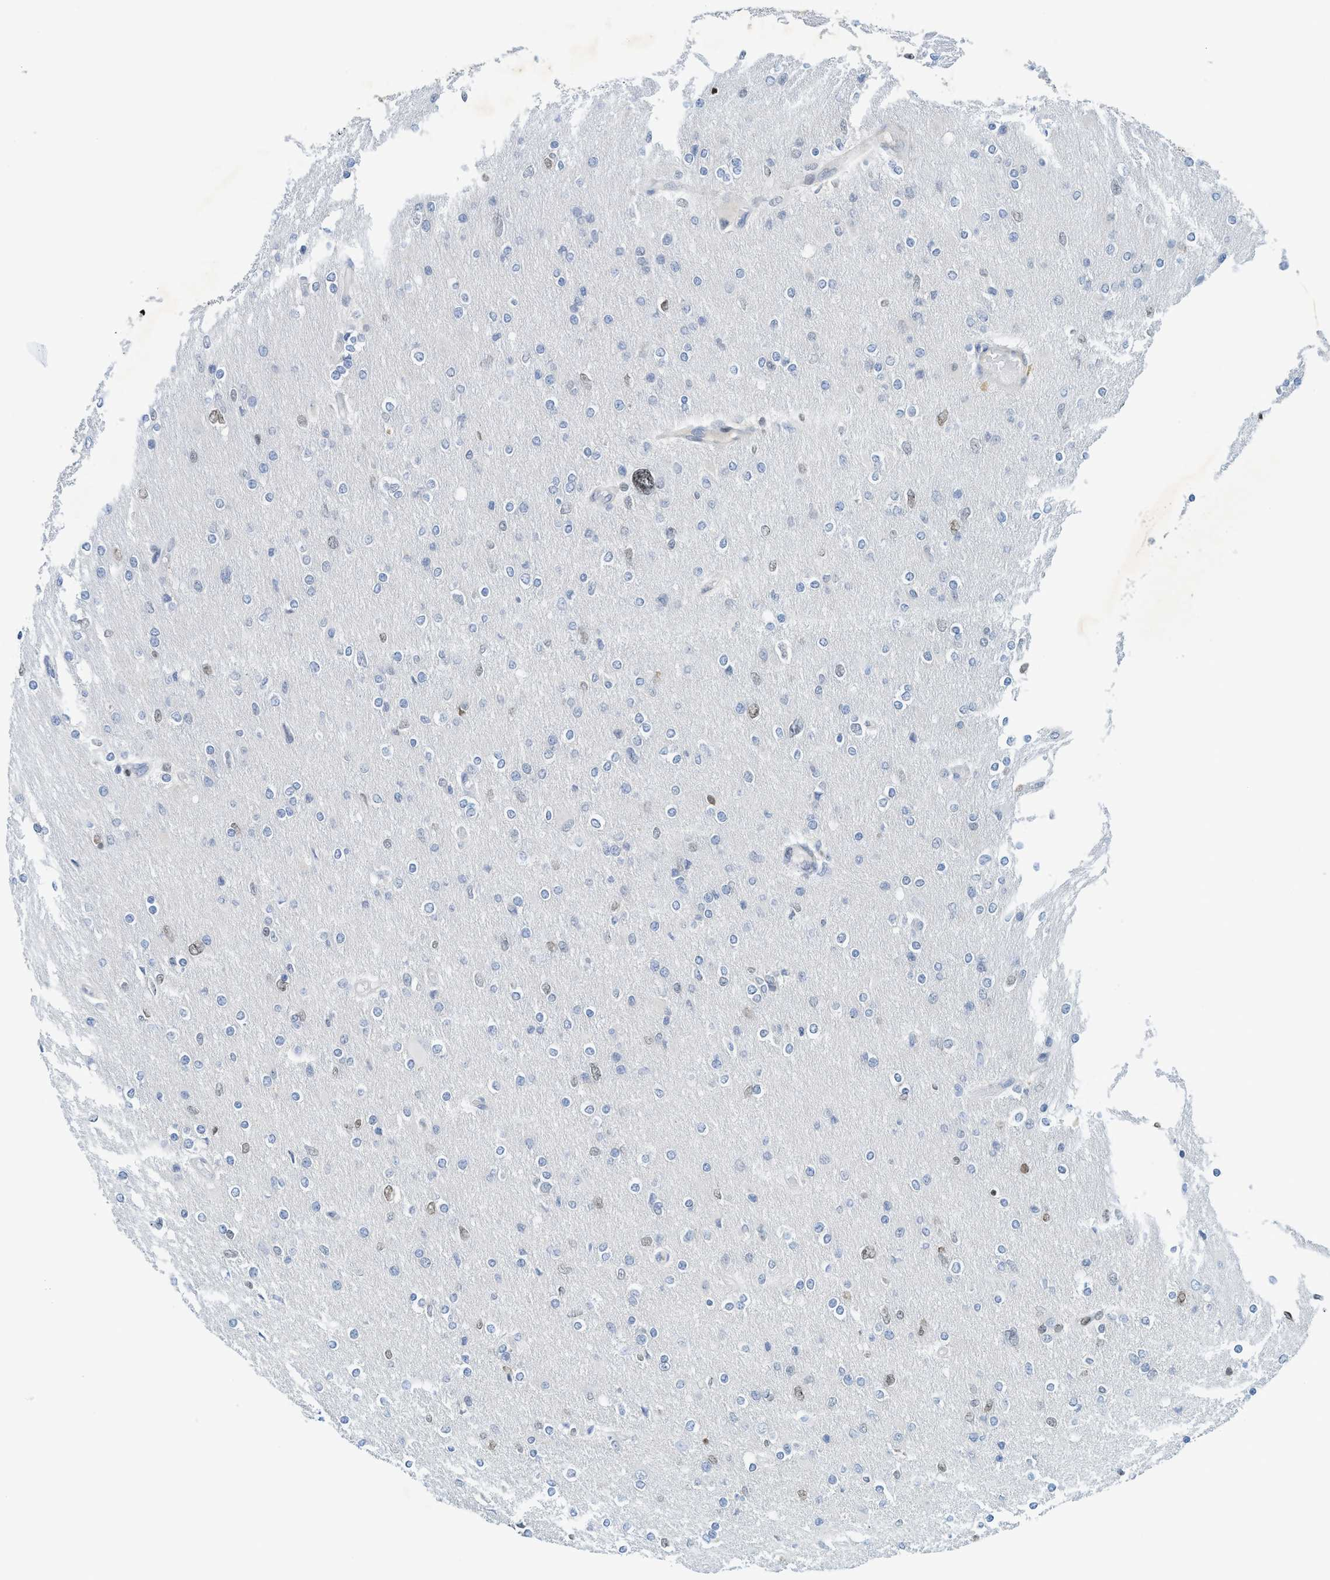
{"staining": {"intensity": "weak", "quantity": "<25%", "location": "nuclear"}, "tissue": "glioma", "cell_type": "Tumor cells", "image_type": "cancer", "snomed": [{"axis": "morphology", "description": "Glioma, malignant, High grade"}, {"axis": "topography", "description": "Cerebral cortex"}], "caption": "Immunohistochemical staining of human malignant high-grade glioma displays no significant staining in tumor cells. Nuclei are stained in blue.", "gene": "SH3D19", "patient": {"sex": "female", "age": 36}}